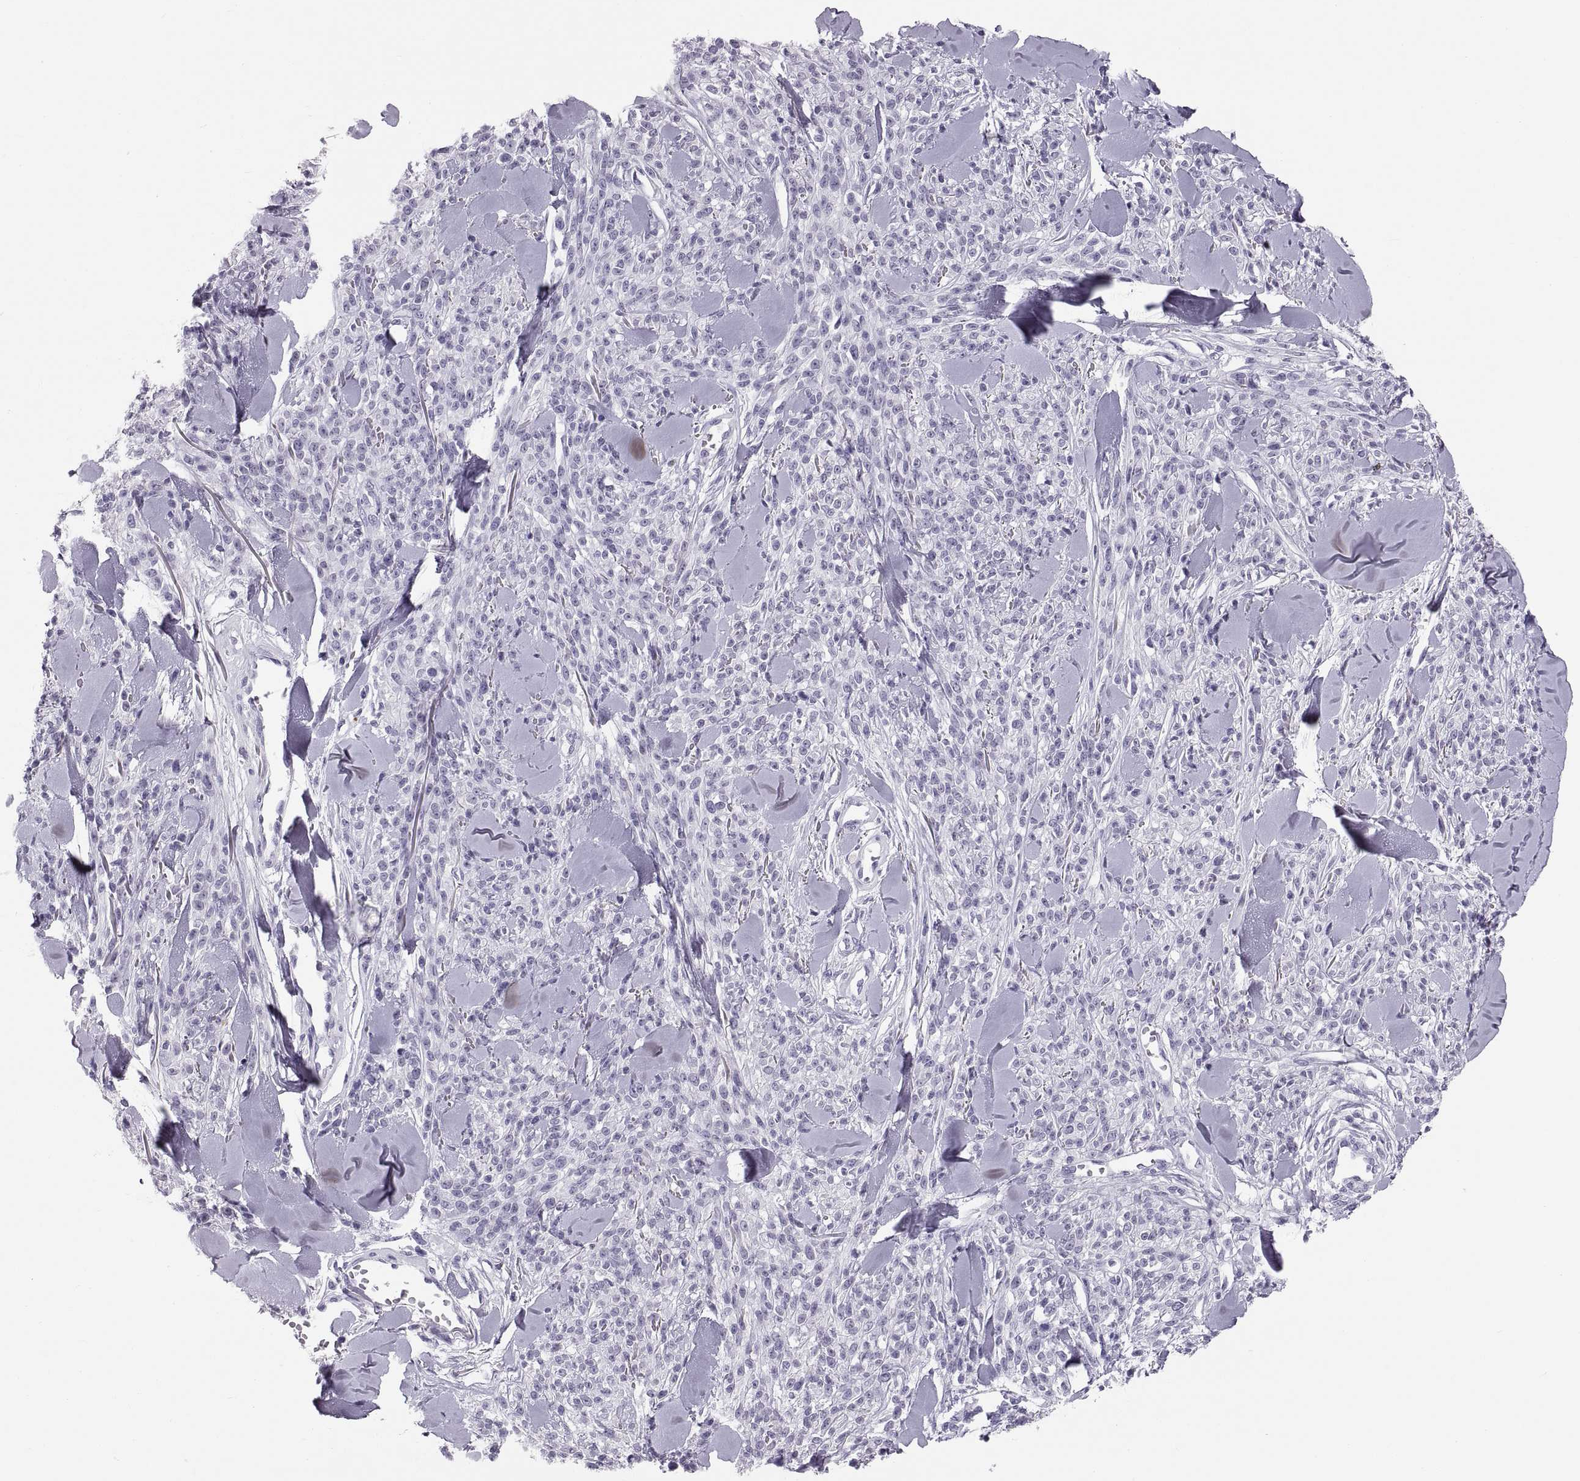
{"staining": {"intensity": "negative", "quantity": "none", "location": "none"}, "tissue": "melanoma", "cell_type": "Tumor cells", "image_type": "cancer", "snomed": [{"axis": "morphology", "description": "Malignant melanoma, NOS"}, {"axis": "topography", "description": "Skin"}, {"axis": "topography", "description": "Skin of trunk"}], "caption": "Photomicrograph shows no significant protein expression in tumor cells of malignant melanoma. The staining is performed using DAB (3,3'-diaminobenzidine) brown chromogen with nuclei counter-stained in using hematoxylin.", "gene": "QRICH2", "patient": {"sex": "male", "age": 74}}